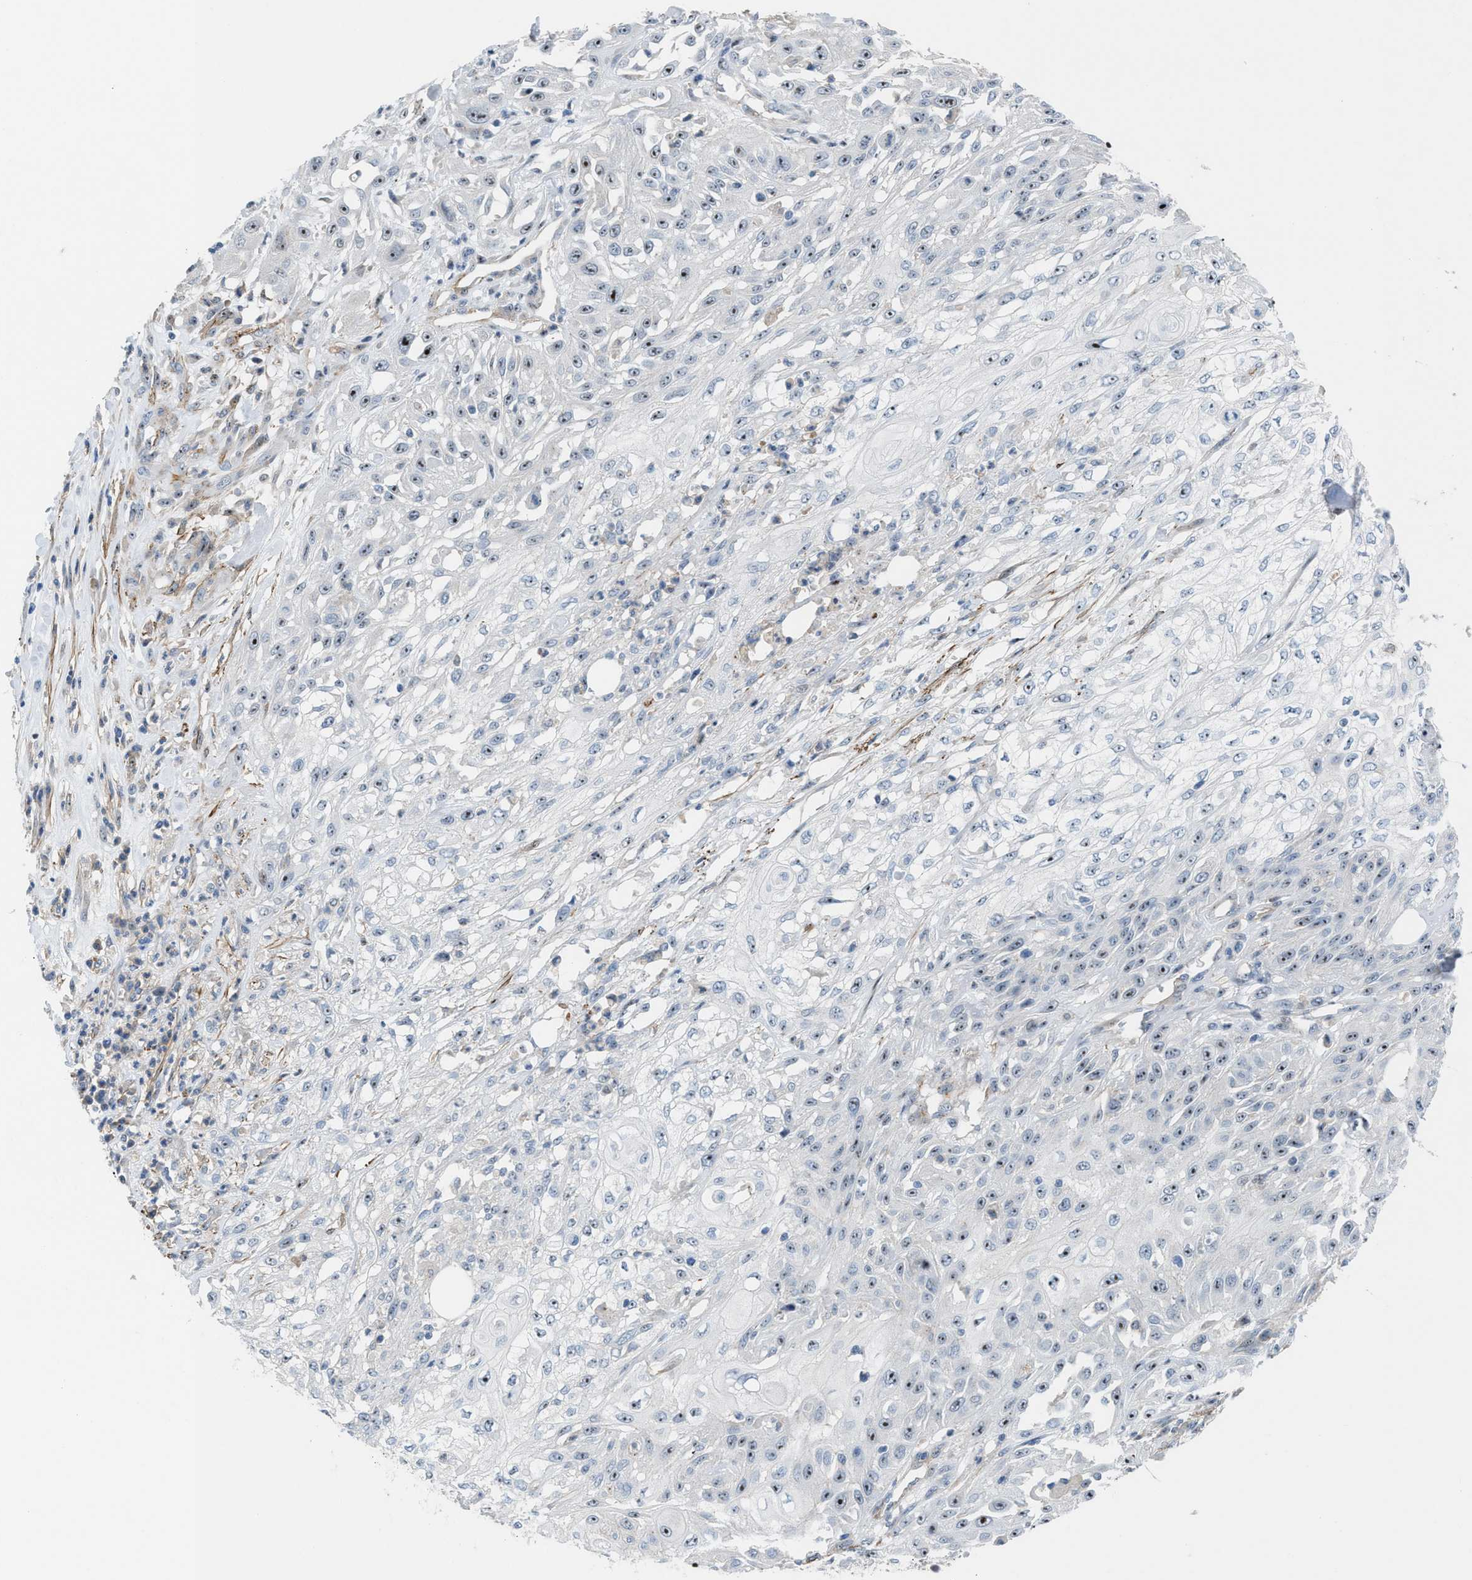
{"staining": {"intensity": "moderate", "quantity": "25%-75%", "location": "nuclear"}, "tissue": "skin cancer", "cell_type": "Tumor cells", "image_type": "cancer", "snomed": [{"axis": "morphology", "description": "Squamous cell carcinoma, NOS"}, {"axis": "morphology", "description": "Squamous cell carcinoma, metastatic, NOS"}, {"axis": "topography", "description": "Skin"}, {"axis": "topography", "description": "Lymph node"}], "caption": "Immunohistochemistry (DAB) staining of human skin cancer demonstrates moderate nuclear protein expression in about 25%-75% of tumor cells.", "gene": "NQO2", "patient": {"sex": "male", "age": 75}}